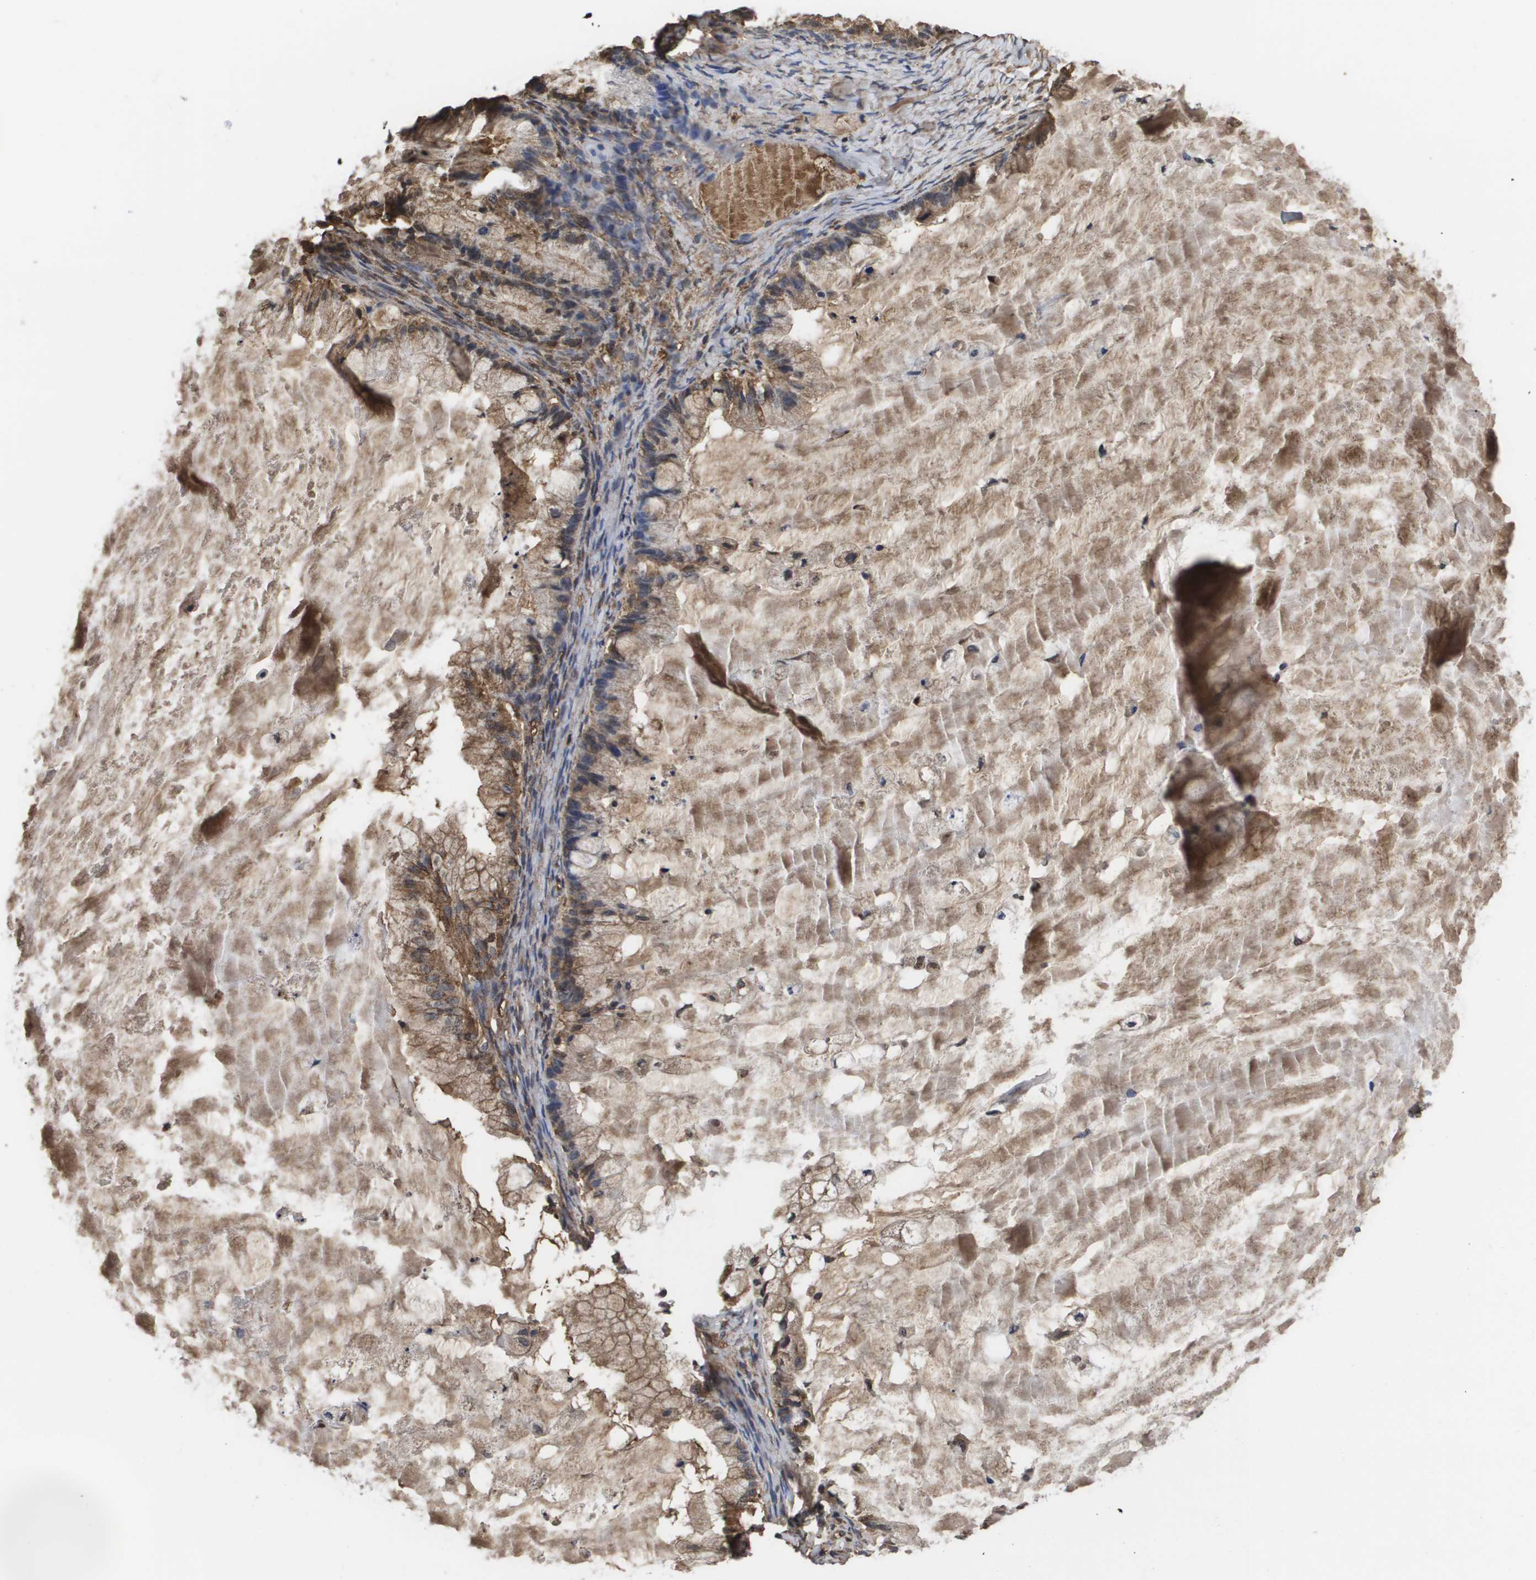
{"staining": {"intensity": "moderate", "quantity": ">75%", "location": "cytoplasmic/membranous"}, "tissue": "ovarian cancer", "cell_type": "Tumor cells", "image_type": "cancer", "snomed": [{"axis": "morphology", "description": "Cystadenocarcinoma, mucinous, NOS"}, {"axis": "topography", "description": "Ovary"}], "caption": "Immunohistochemical staining of ovarian cancer displays medium levels of moderate cytoplasmic/membranous staining in approximately >75% of tumor cells.", "gene": "SERPINC1", "patient": {"sex": "female", "age": 57}}